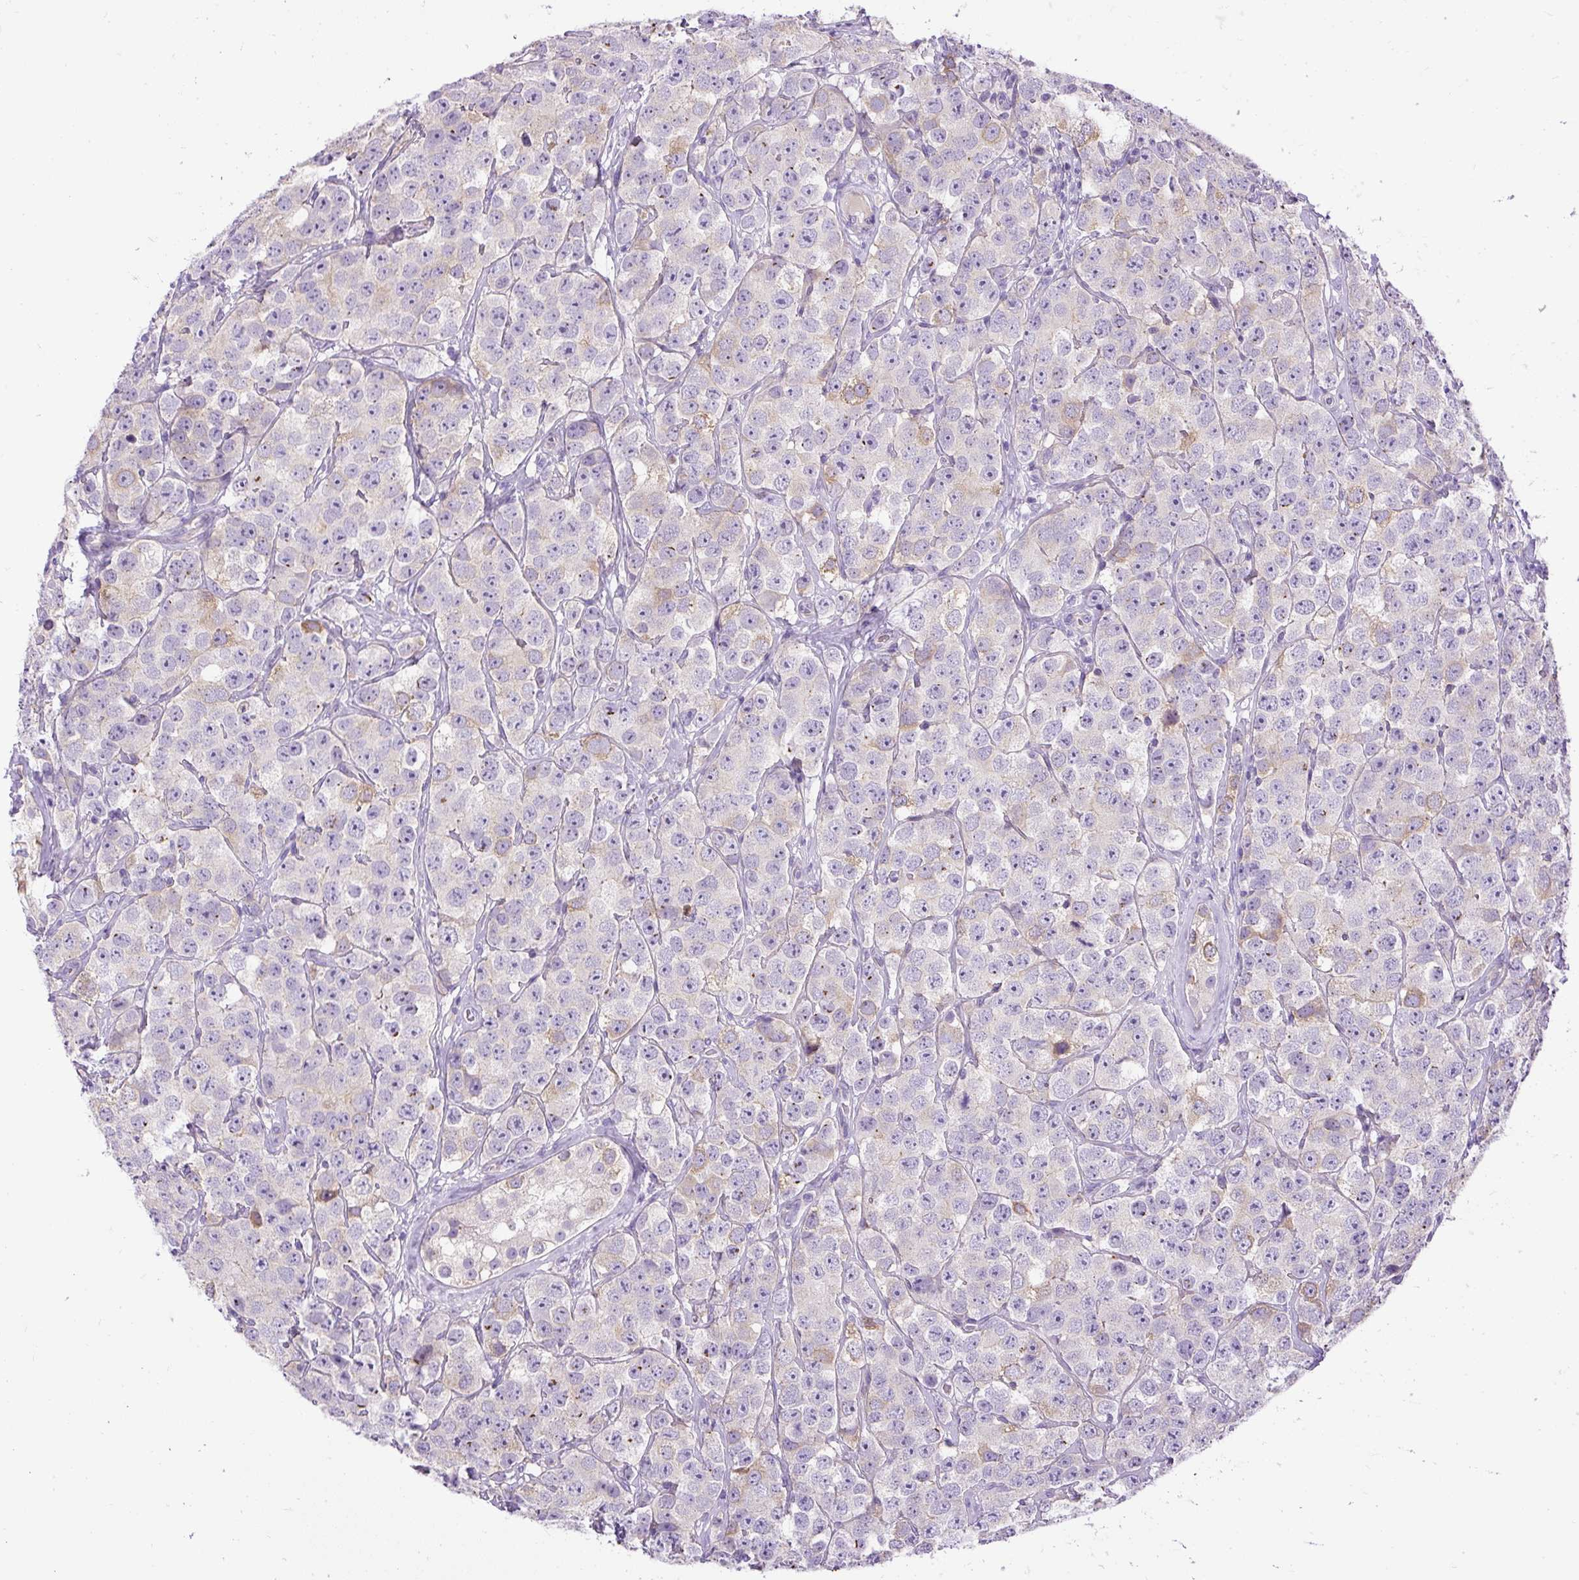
{"staining": {"intensity": "negative", "quantity": "none", "location": "none"}, "tissue": "testis cancer", "cell_type": "Tumor cells", "image_type": "cancer", "snomed": [{"axis": "morphology", "description": "Seminoma, NOS"}, {"axis": "topography", "description": "Testis"}], "caption": "Immunohistochemistry (IHC) image of human seminoma (testis) stained for a protein (brown), which reveals no positivity in tumor cells.", "gene": "CFAP47", "patient": {"sex": "male", "age": 28}}